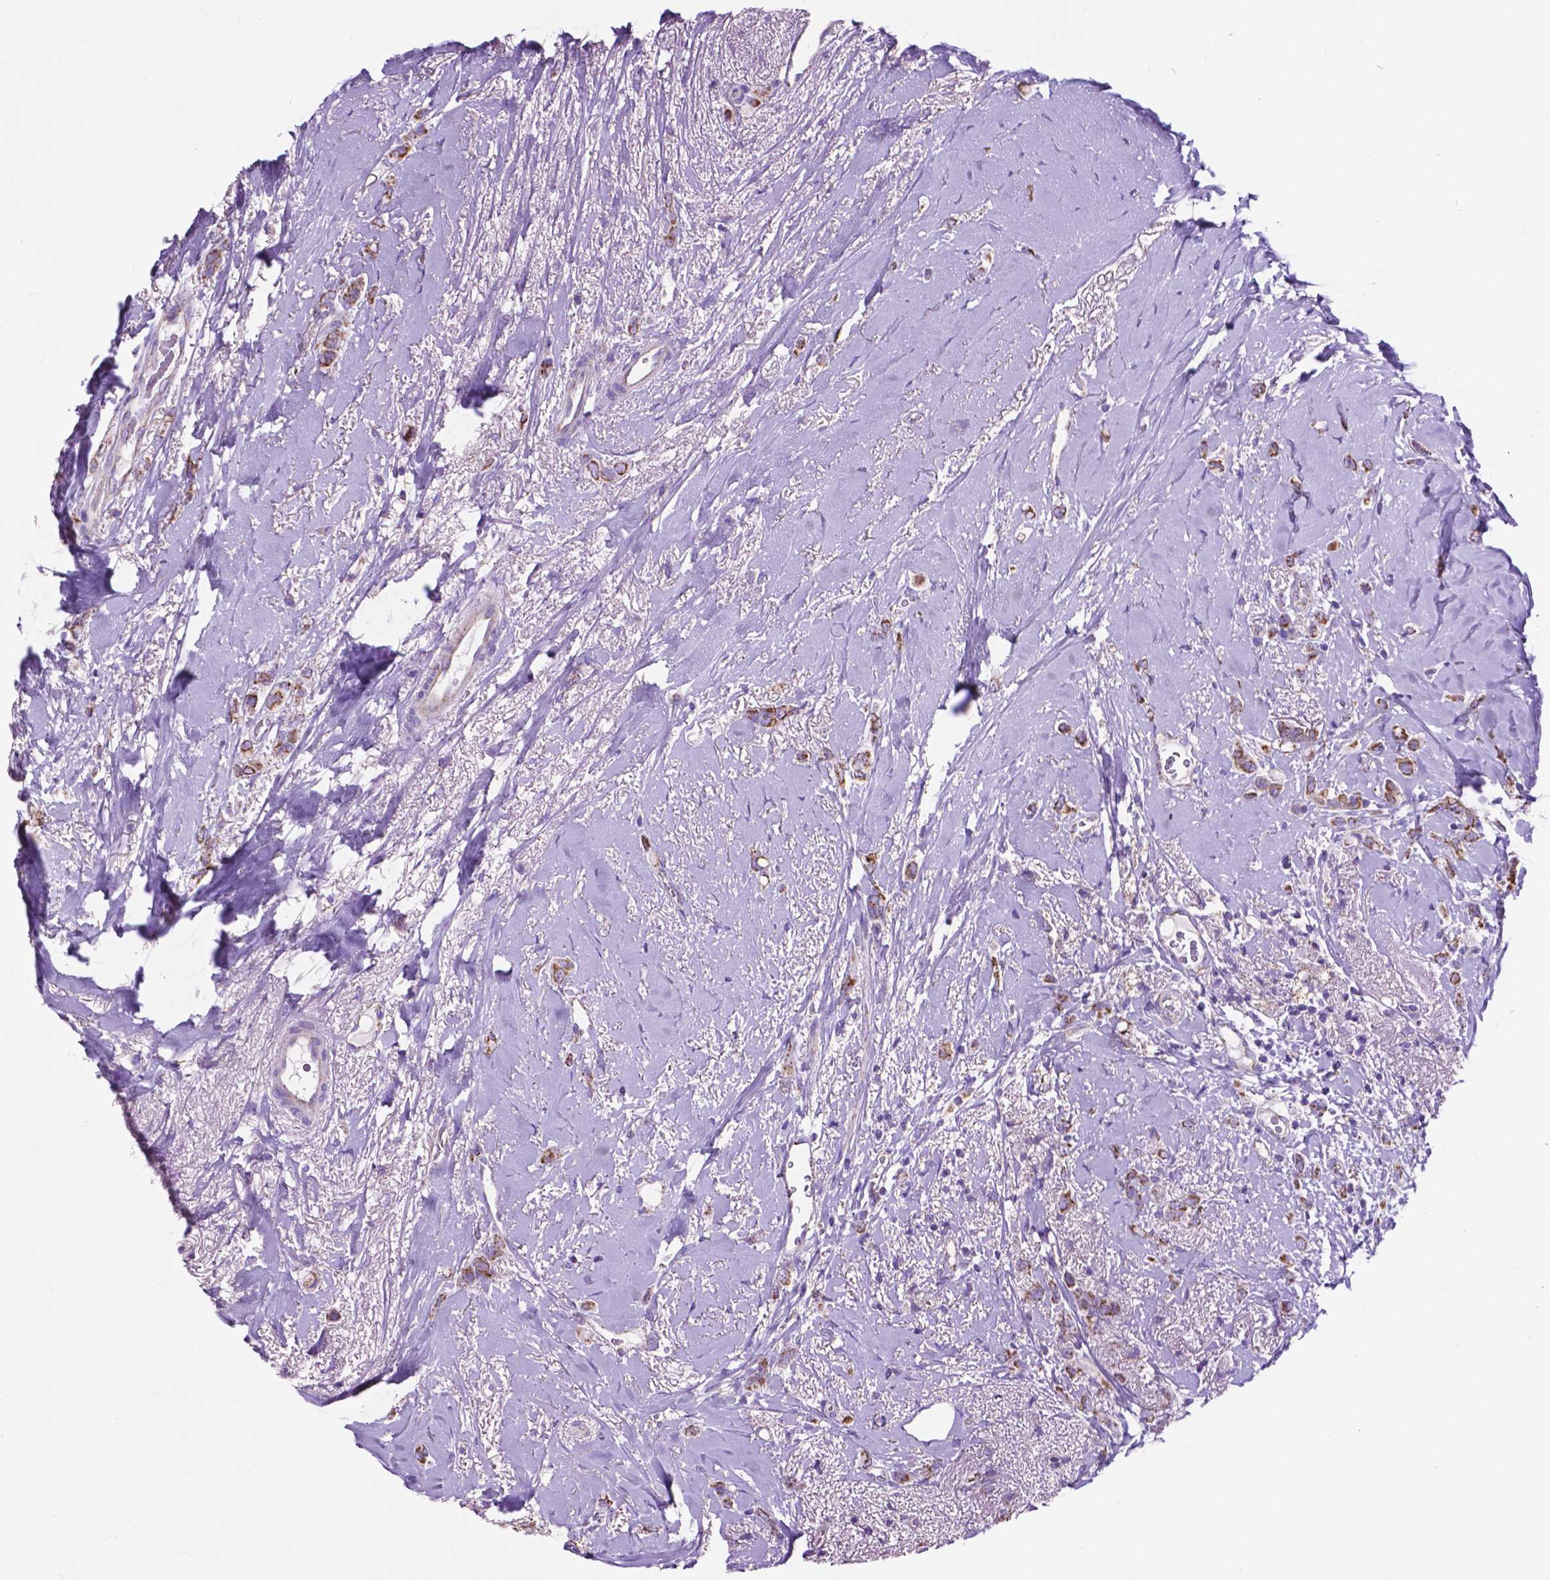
{"staining": {"intensity": "moderate", "quantity": "25%-75%", "location": "cytoplasmic/membranous"}, "tissue": "breast cancer", "cell_type": "Tumor cells", "image_type": "cancer", "snomed": [{"axis": "morphology", "description": "Lobular carcinoma"}, {"axis": "topography", "description": "Breast"}], "caption": "Protein staining of lobular carcinoma (breast) tissue displays moderate cytoplasmic/membranous positivity in about 25%-75% of tumor cells.", "gene": "TMEM121B", "patient": {"sex": "female", "age": 66}}